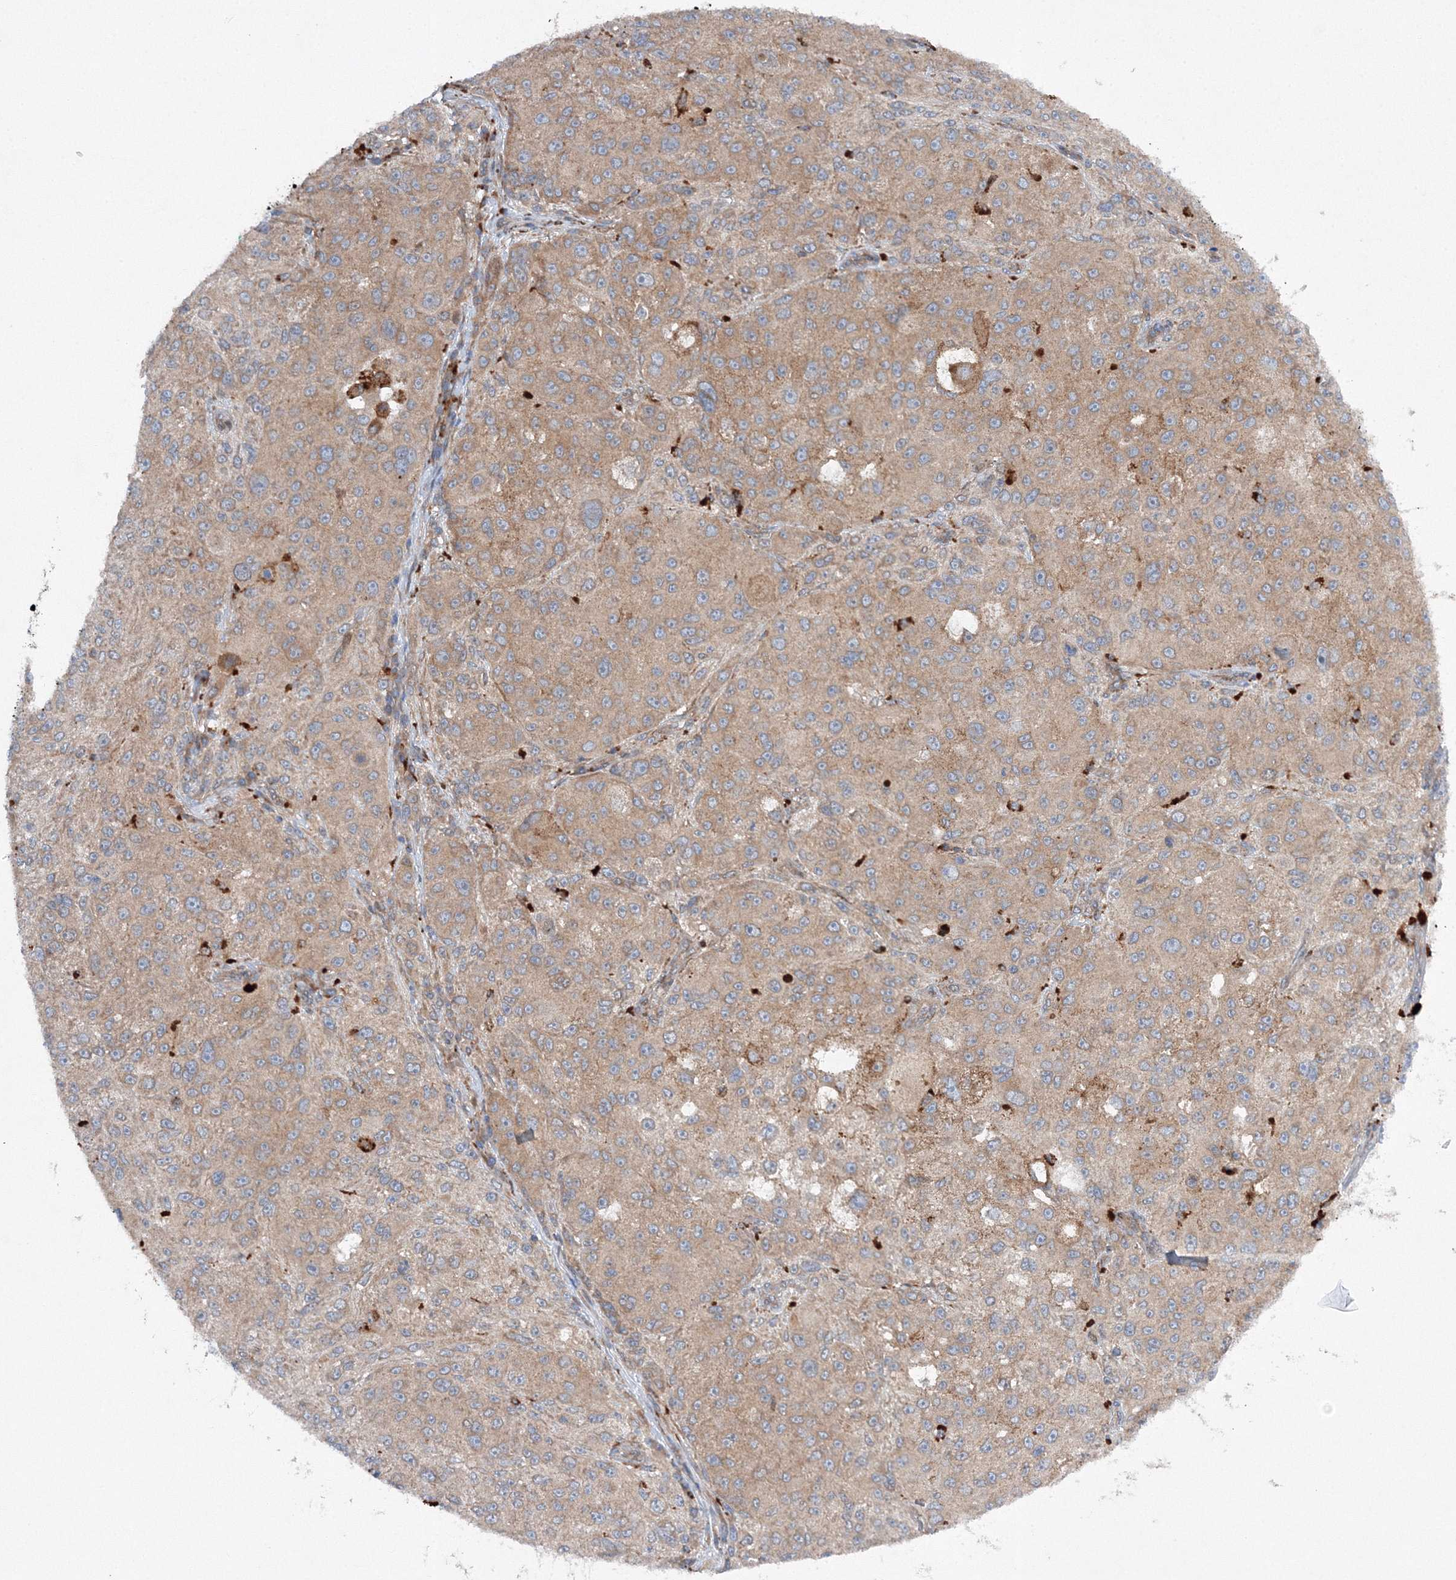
{"staining": {"intensity": "weak", "quantity": ">75%", "location": "cytoplasmic/membranous"}, "tissue": "melanoma", "cell_type": "Tumor cells", "image_type": "cancer", "snomed": [{"axis": "morphology", "description": "Necrosis, NOS"}, {"axis": "morphology", "description": "Malignant melanoma, NOS"}, {"axis": "topography", "description": "Skin"}], "caption": "DAB immunohistochemical staining of malignant melanoma shows weak cytoplasmic/membranous protein positivity in about >75% of tumor cells.", "gene": "SLC36A1", "patient": {"sex": "female", "age": 87}}